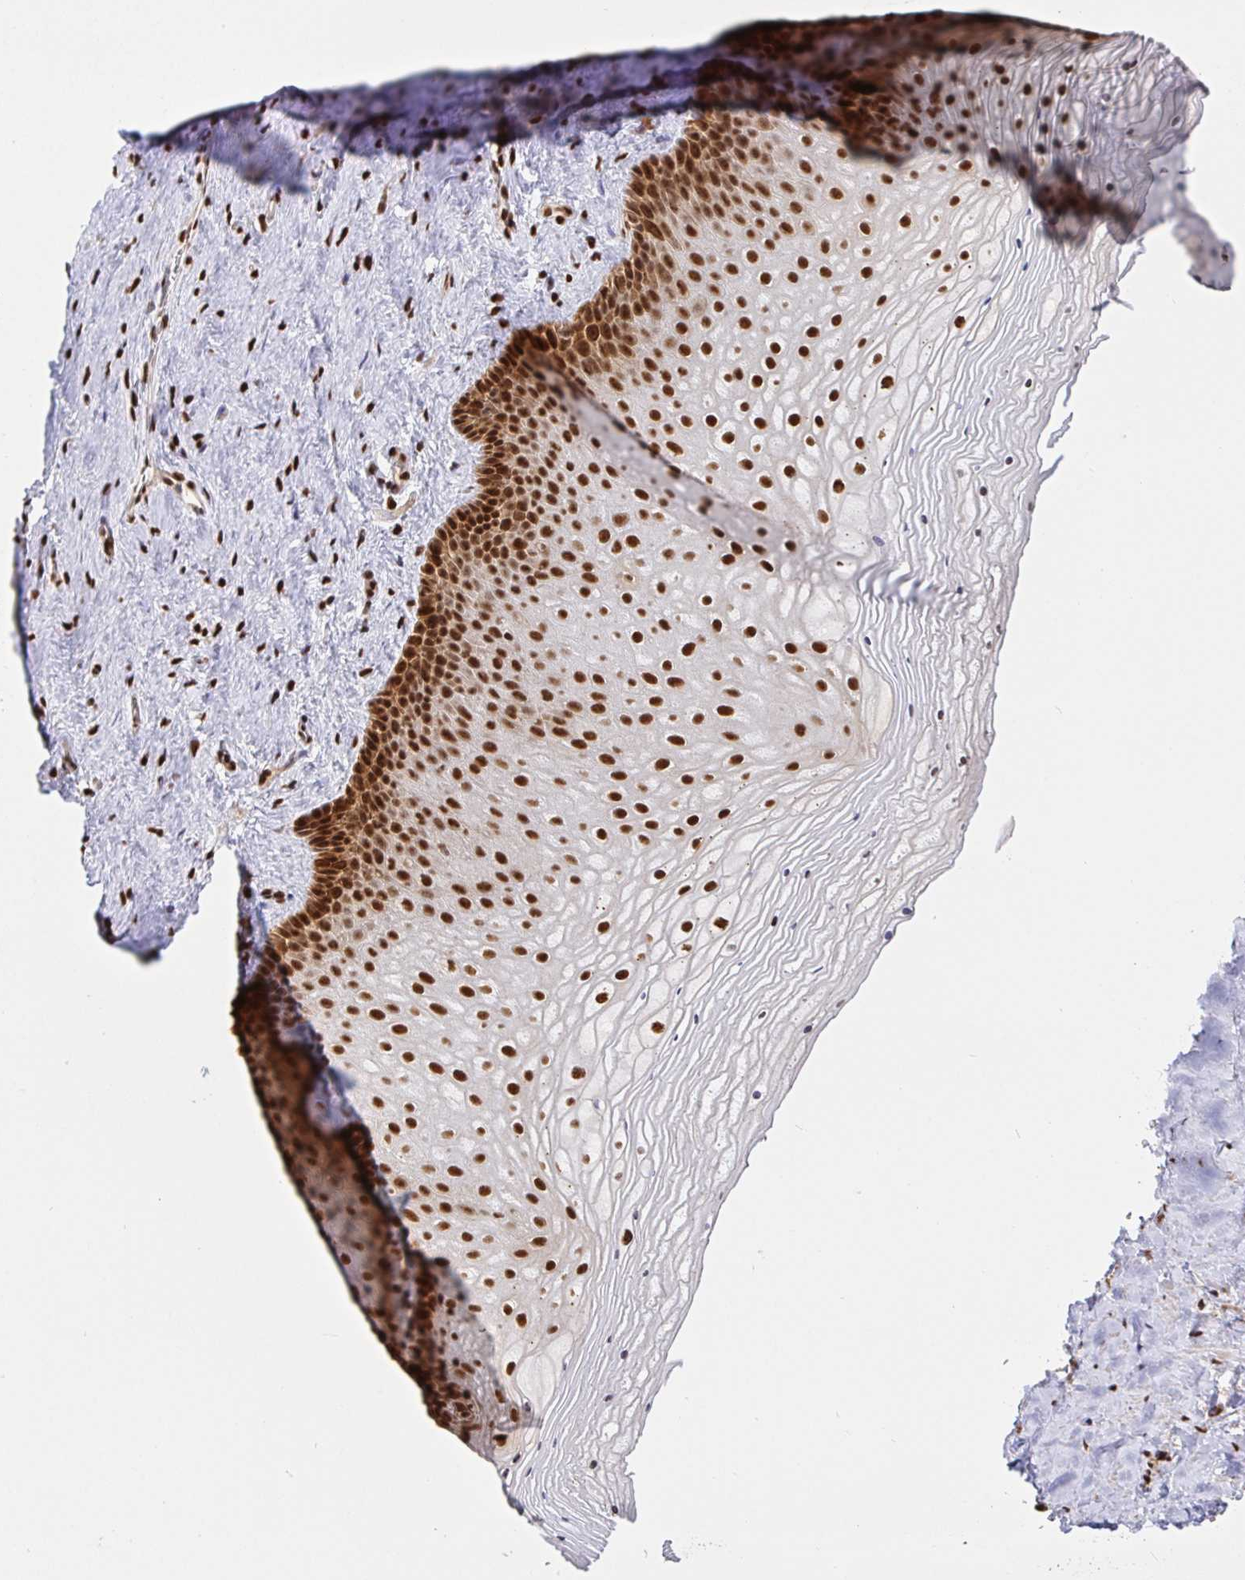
{"staining": {"intensity": "strong", "quantity": ">75%", "location": "nuclear"}, "tissue": "vagina", "cell_type": "Squamous epithelial cells", "image_type": "normal", "snomed": [{"axis": "morphology", "description": "Normal tissue, NOS"}, {"axis": "topography", "description": "Vagina"}], "caption": "Squamous epithelial cells reveal high levels of strong nuclear expression in about >75% of cells in benign vagina.", "gene": "SP3", "patient": {"sex": "female", "age": 45}}